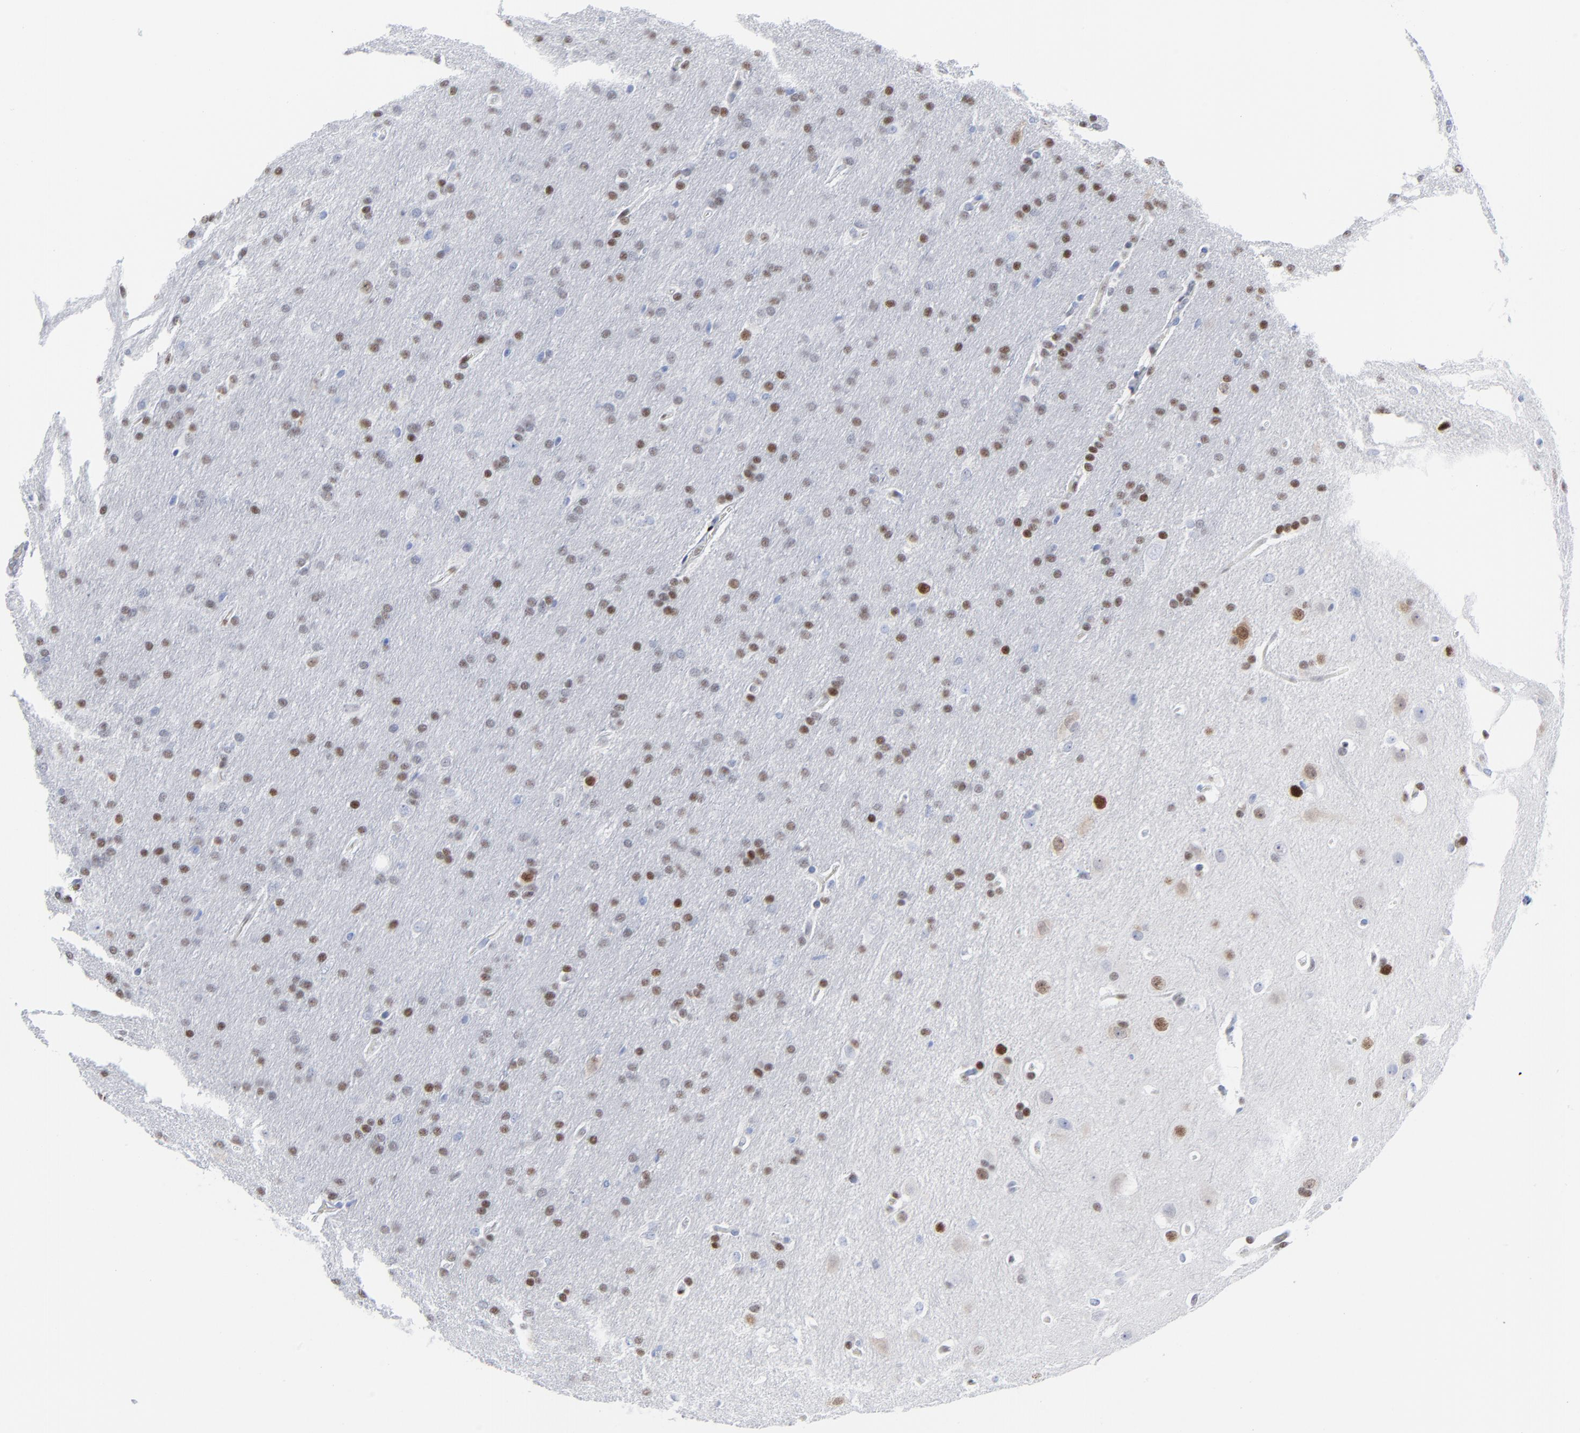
{"staining": {"intensity": "weak", "quantity": "25%-75%", "location": "nuclear"}, "tissue": "glioma", "cell_type": "Tumor cells", "image_type": "cancer", "snomed": [{"axis": "morphology", "description": "Glioma, malignant, Low grade"}, {"axis": "topography", "description": "Brain"}], "caption": "Immunohistochemistry photomicrograph of human low-grade glioma (malignant) stained for a protein (brown), which reveals low levels of weak nuclear staining in about 25%-75% of tumor cells.", "gene": "JUN", "patient": {"sex": "female", "age": 32}}